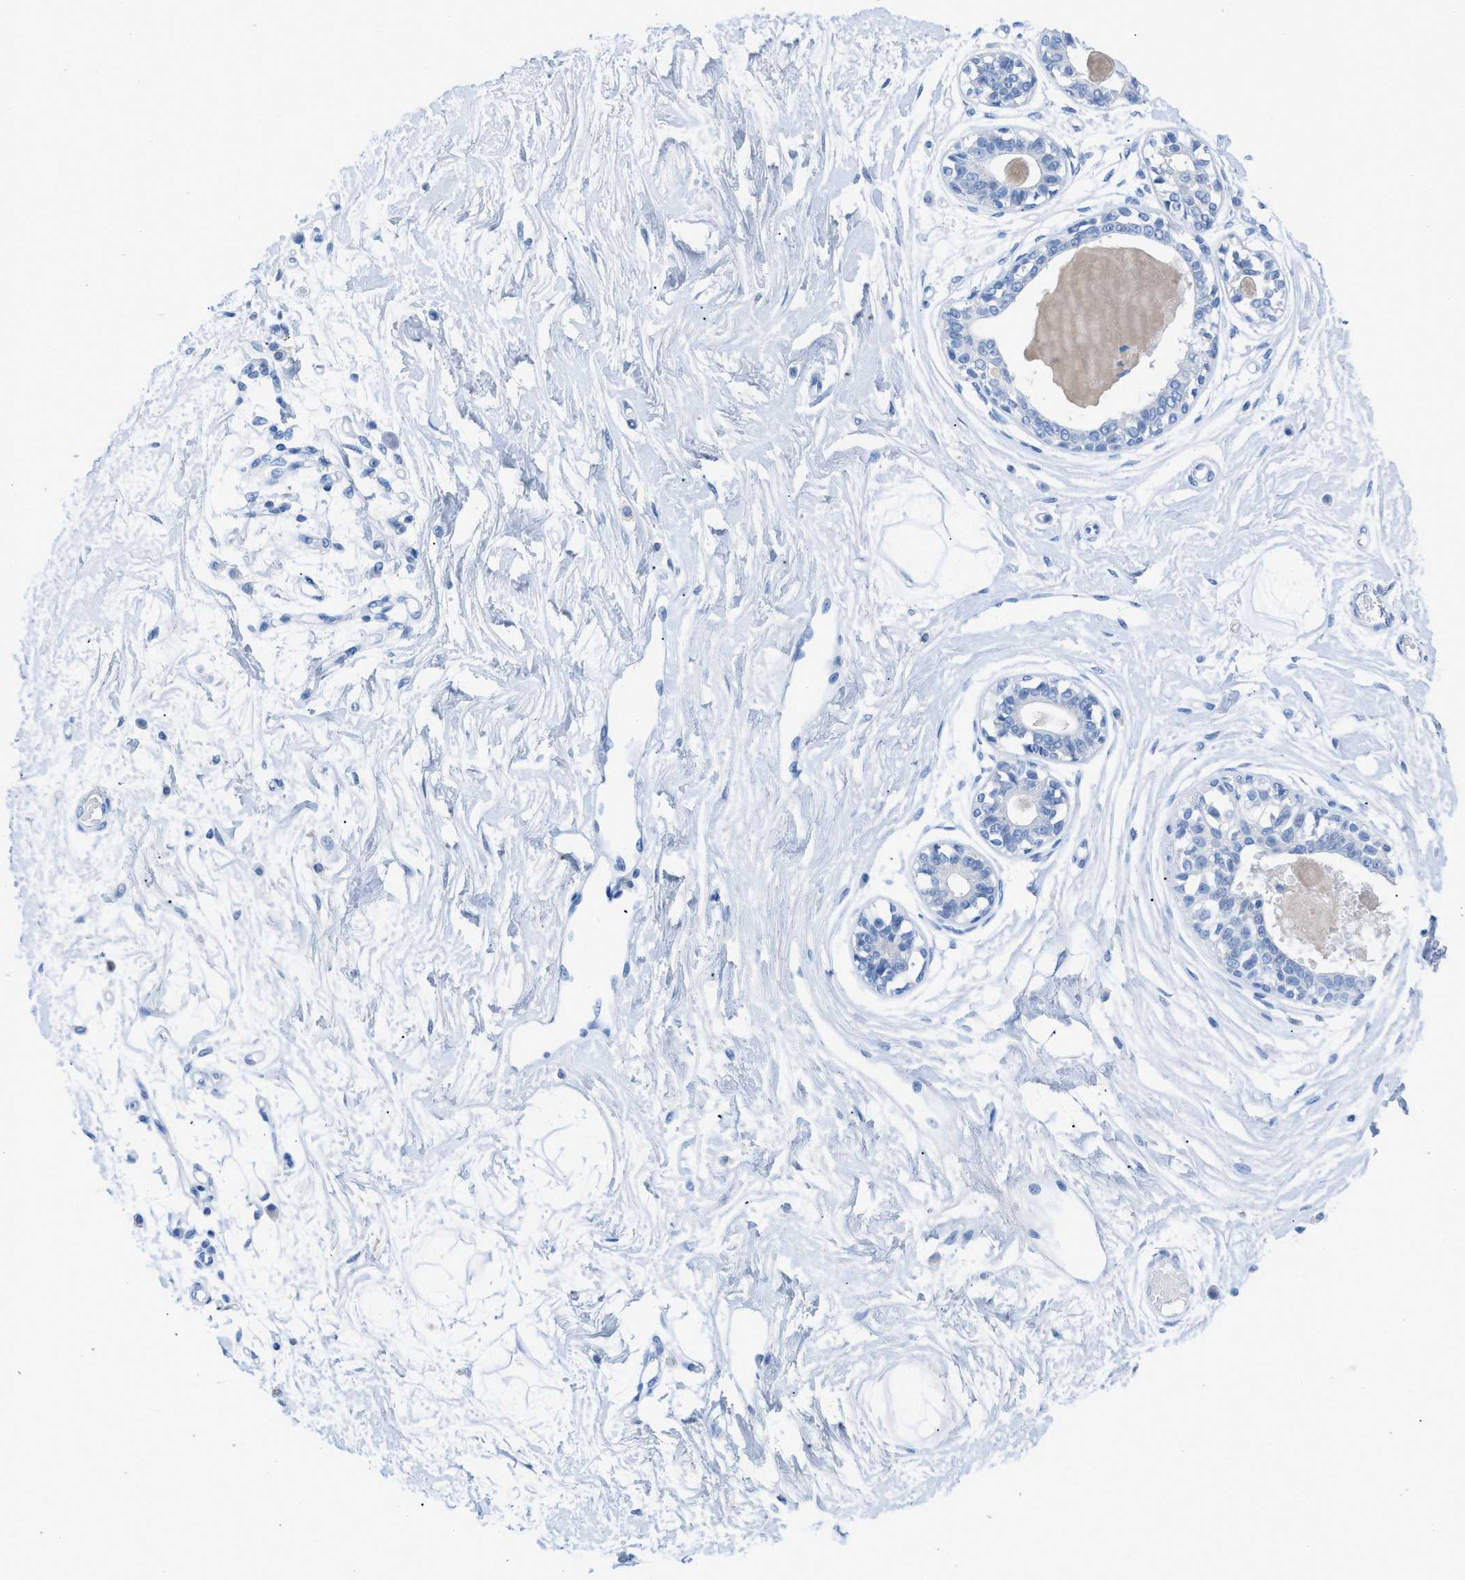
{"staining": {"intensity": "negative", "quantity": "none", "location": "none"}, "tissue": "breast", "cell_type": "Adipocytes", "image_type": "normal", "snomed": [{"axis": "morphology", "description": "Normal tissue, NOS"}, {"axis": "topography", "description": "Breast"}], "caption": "Immunohistochemical staining of unremarkable human breast reveals no significant staining in adipocytes. (Brightfield microscopy of DAB (3,3'-diaminobenzidine) immunohistochemistry (IHC) at high magnification).", "gene": "TCL1A", "patient": {"sex": "female", "age": 45}}